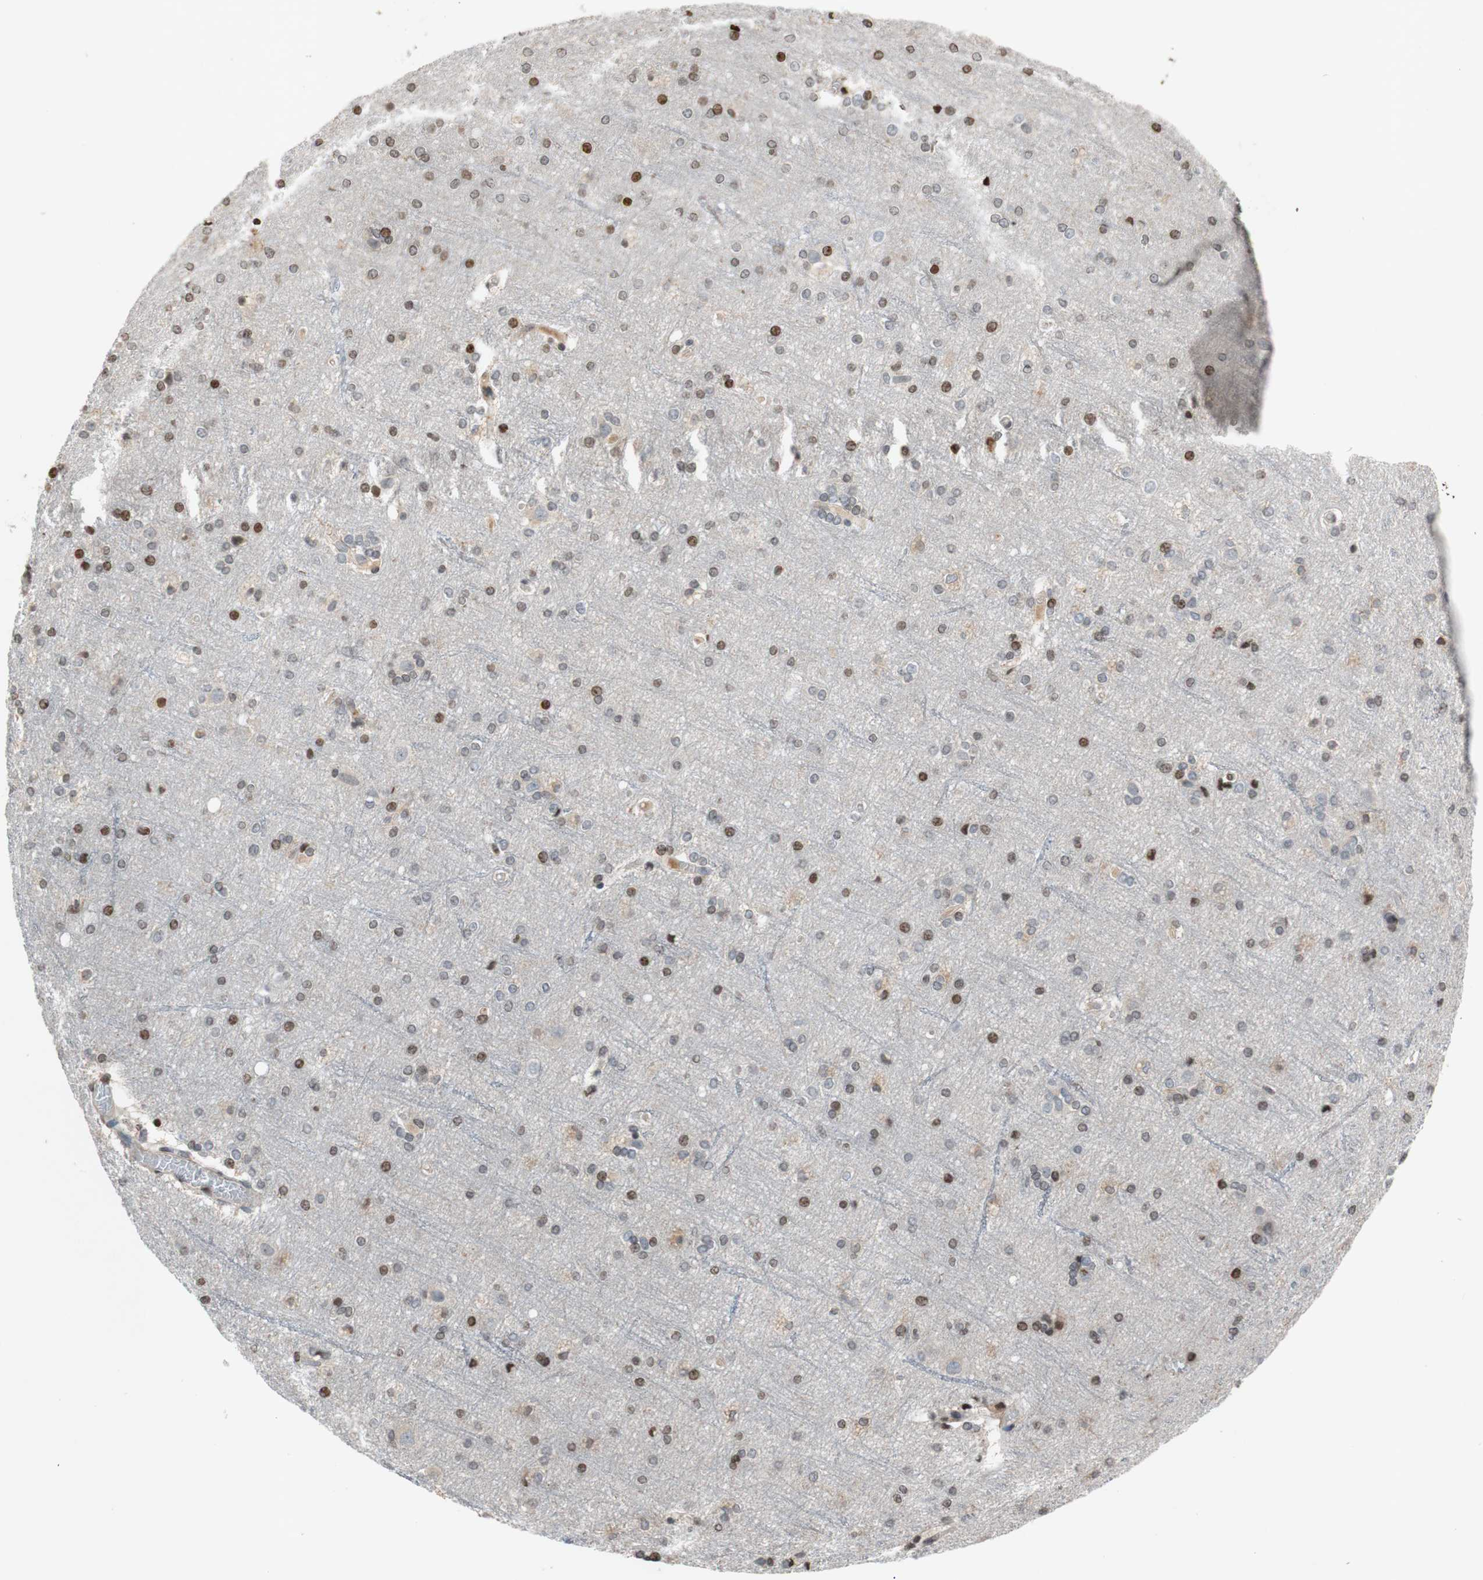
{"staining": {"intensity": "negative", "quantity": "none", "location": "none"}, "tissue": "cerebral cortex", "cell_type": "Endothelial cells", "image_type": "normal", "snomed": [{"axis": "morphology", "description": "Normal tissue, NOS"}, {"axis": "topography", "description": "Cerebral cortex"}], "caption": "High power microscopy photomicrograph of an immunohistochemistry (IHC) micrograph of unremarkable cerebral cortex, revealing no significant staining in endothelial cells.", "gene": "MCM6", "patient": {"sex": "female", "age": 54}}